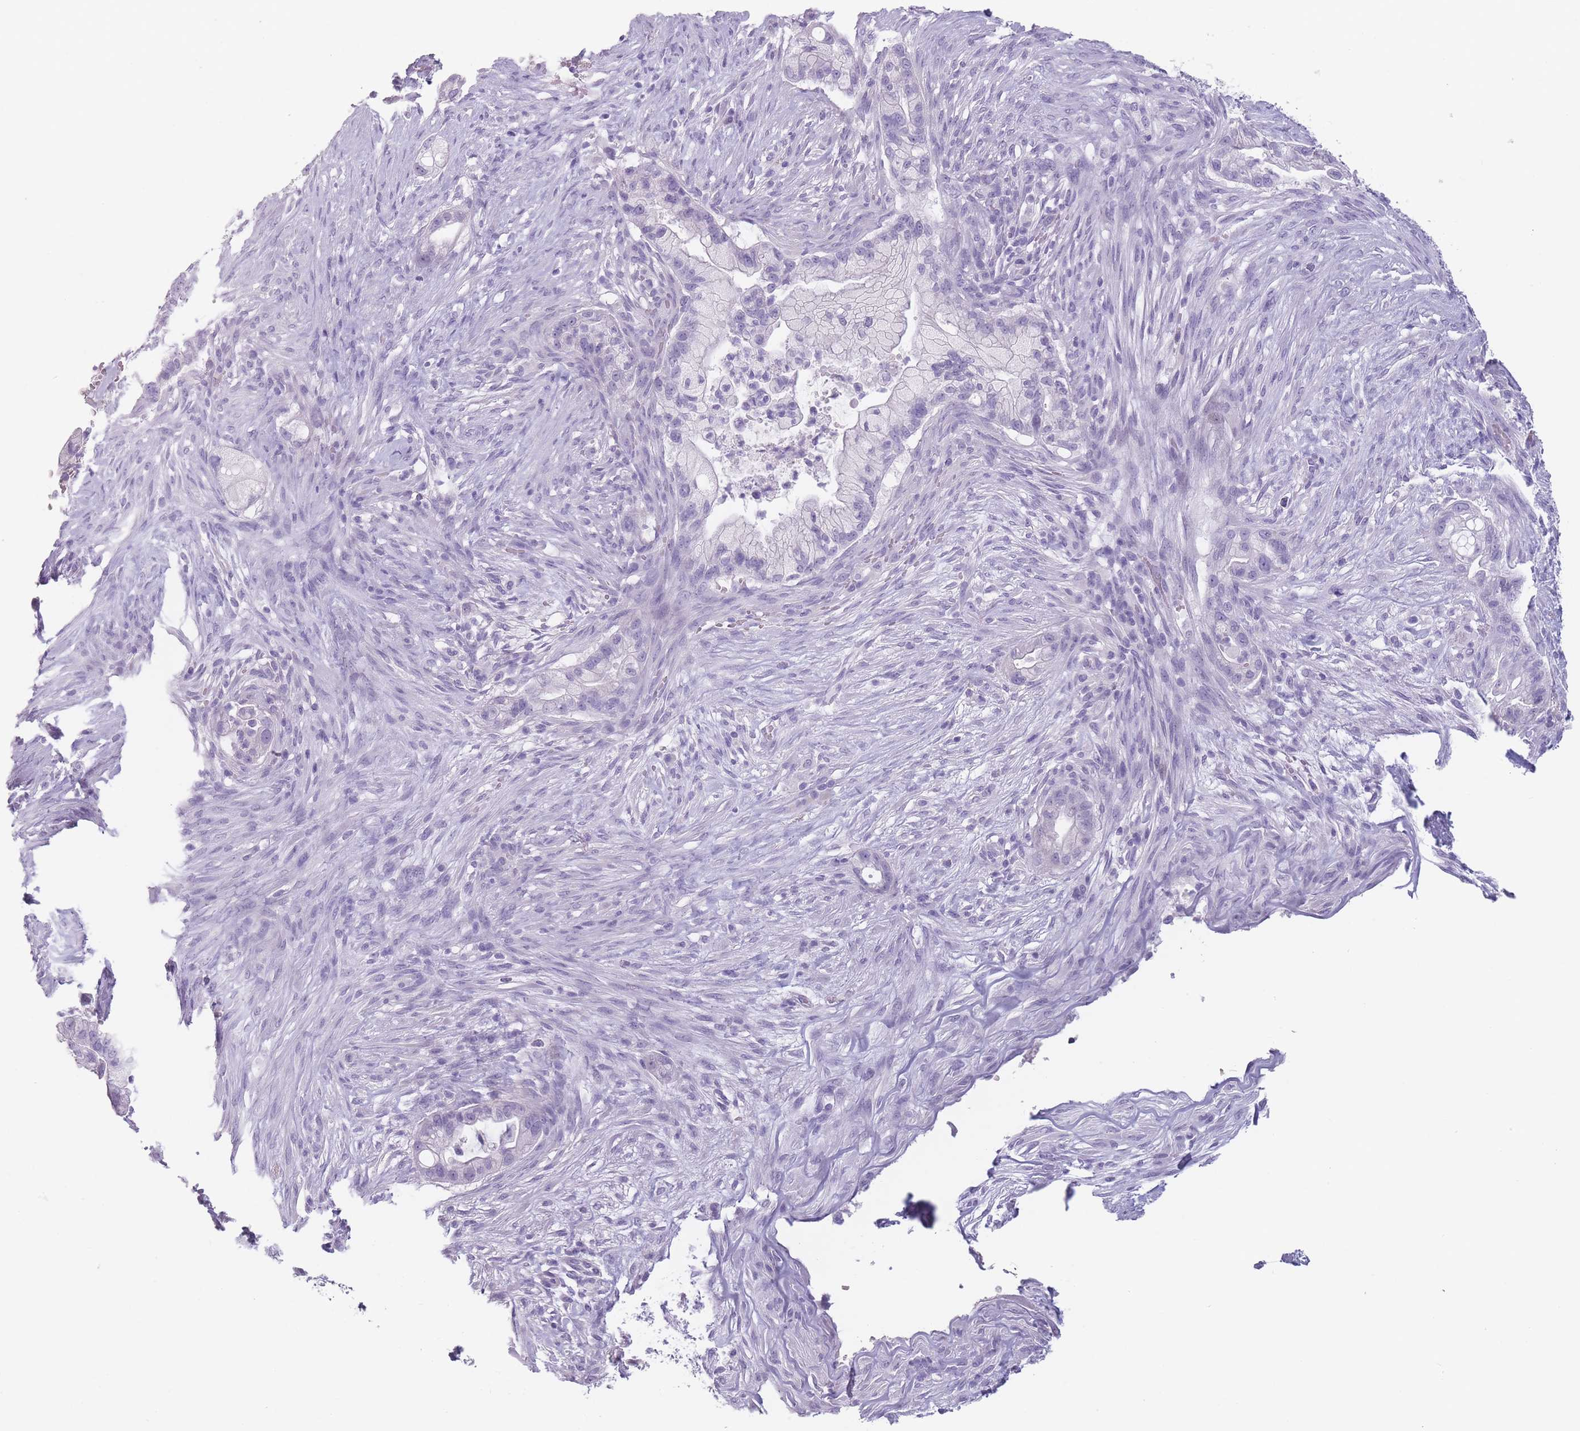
{"staining": {"intensity": "negative", "quantity": "none", "location": "none"}, "tissue": "pancreatic cancer", "cell_type": "Tumor cells", "image_type": "cancer", "snomed": [{"axis": "morphology", "description": "Adenocarcinoma, NOS"}, {"axis": "topography", "description": "Pancreas"}], "caption": "Human adenocarcinoma (pancreatic) stained for a protein using immunohistochemistry demonstrates no staining in tumor cells.", "gene": "CCNO", "patient": {"sex": "male", "age": 44}}